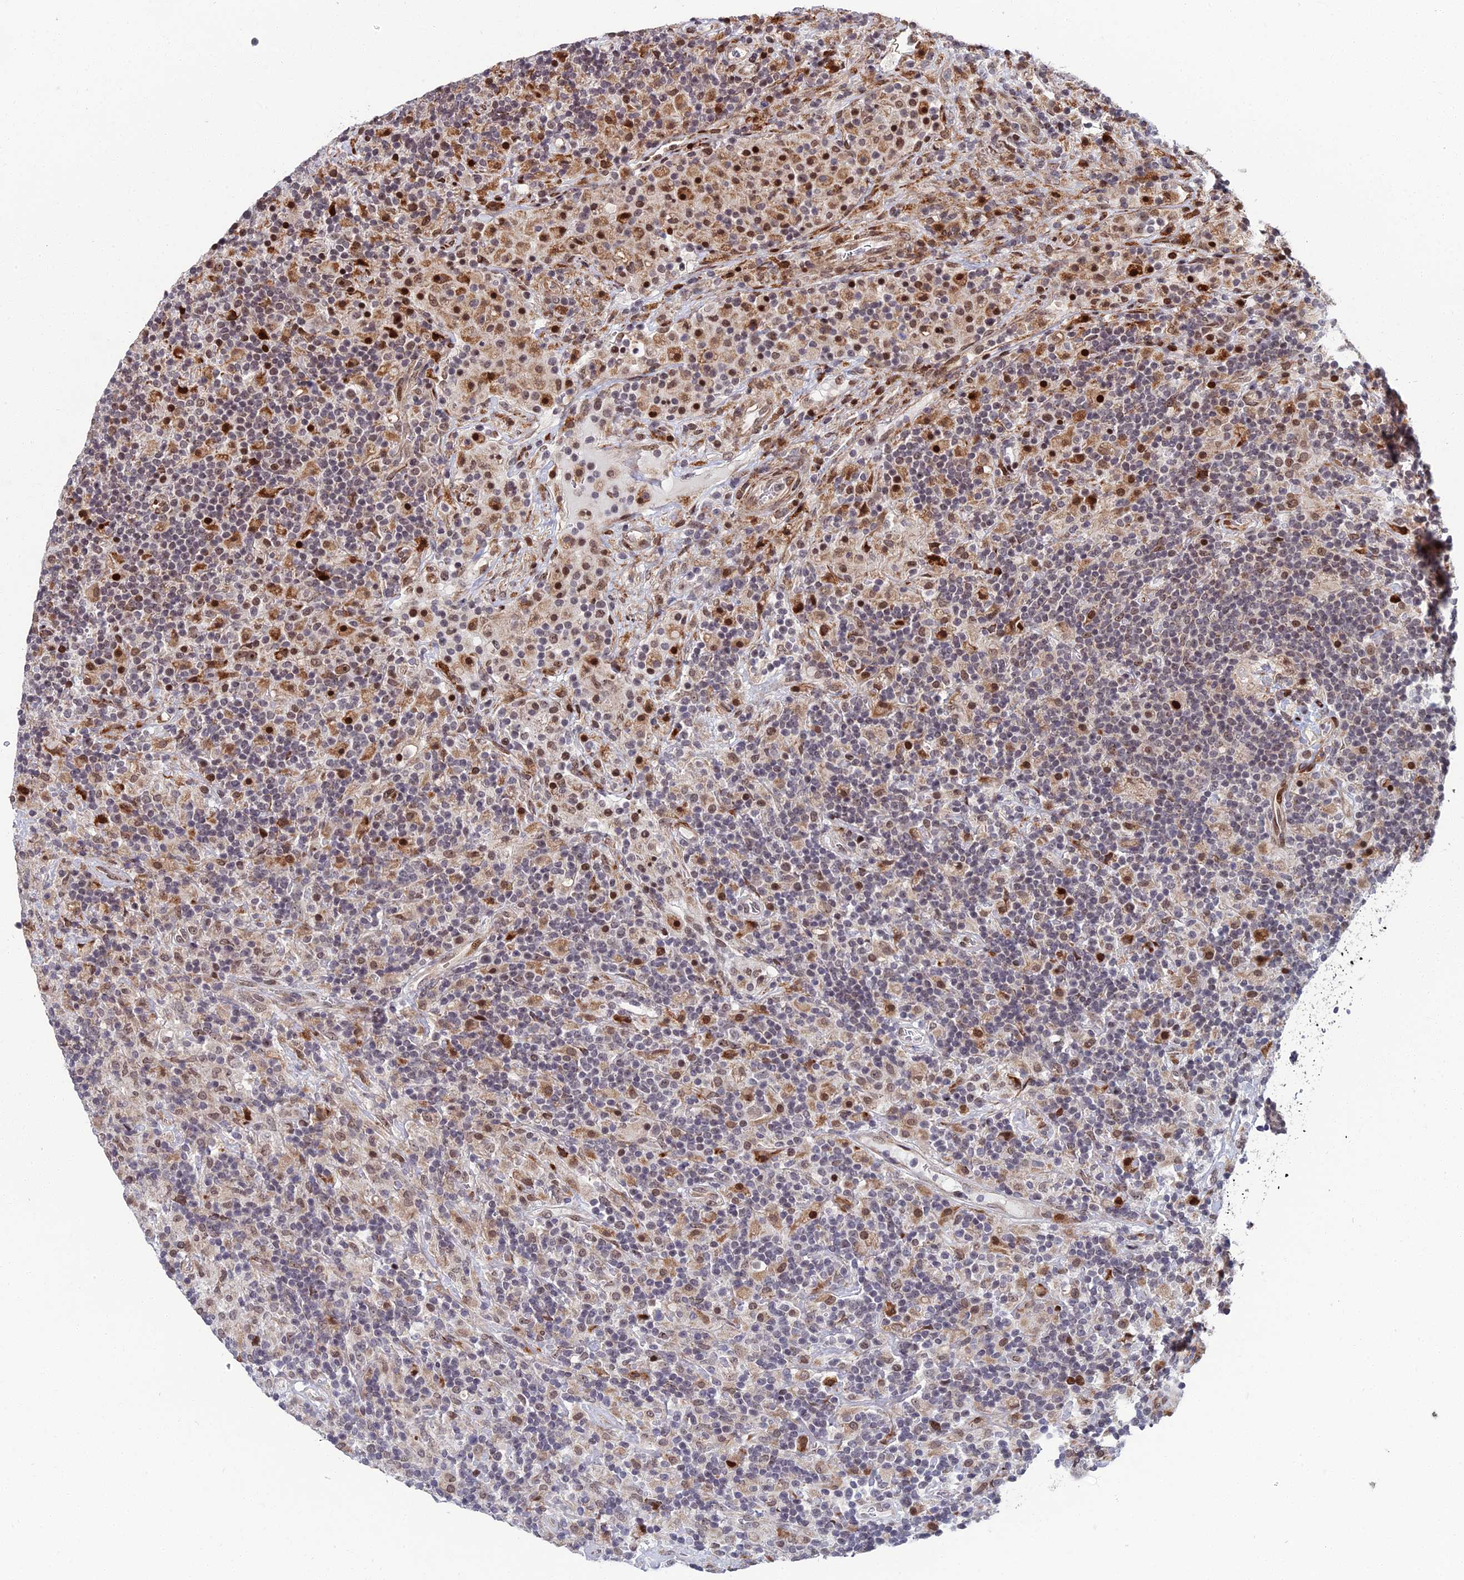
{"staining": {"intensity": "moderate", "quantity": ">75%", "location": "nuclear"}, "tissue": "lymphoma", "cell_type": "Tumor cells", "image_type": "cancer", "snomed": [{"axis": "morphology", "description": "Hodgkin's disease, NOS"}, {"axis": "topography", "description": "Lymph node"}], "caption": "This is a photomicrograph of immunohistochemistry (IHC) staining of lymphoma, which shows moderate expression in the nuclear of tumor cells.", "gene": "ZNF668", "patient": {"sex": "male", "age": 70}}